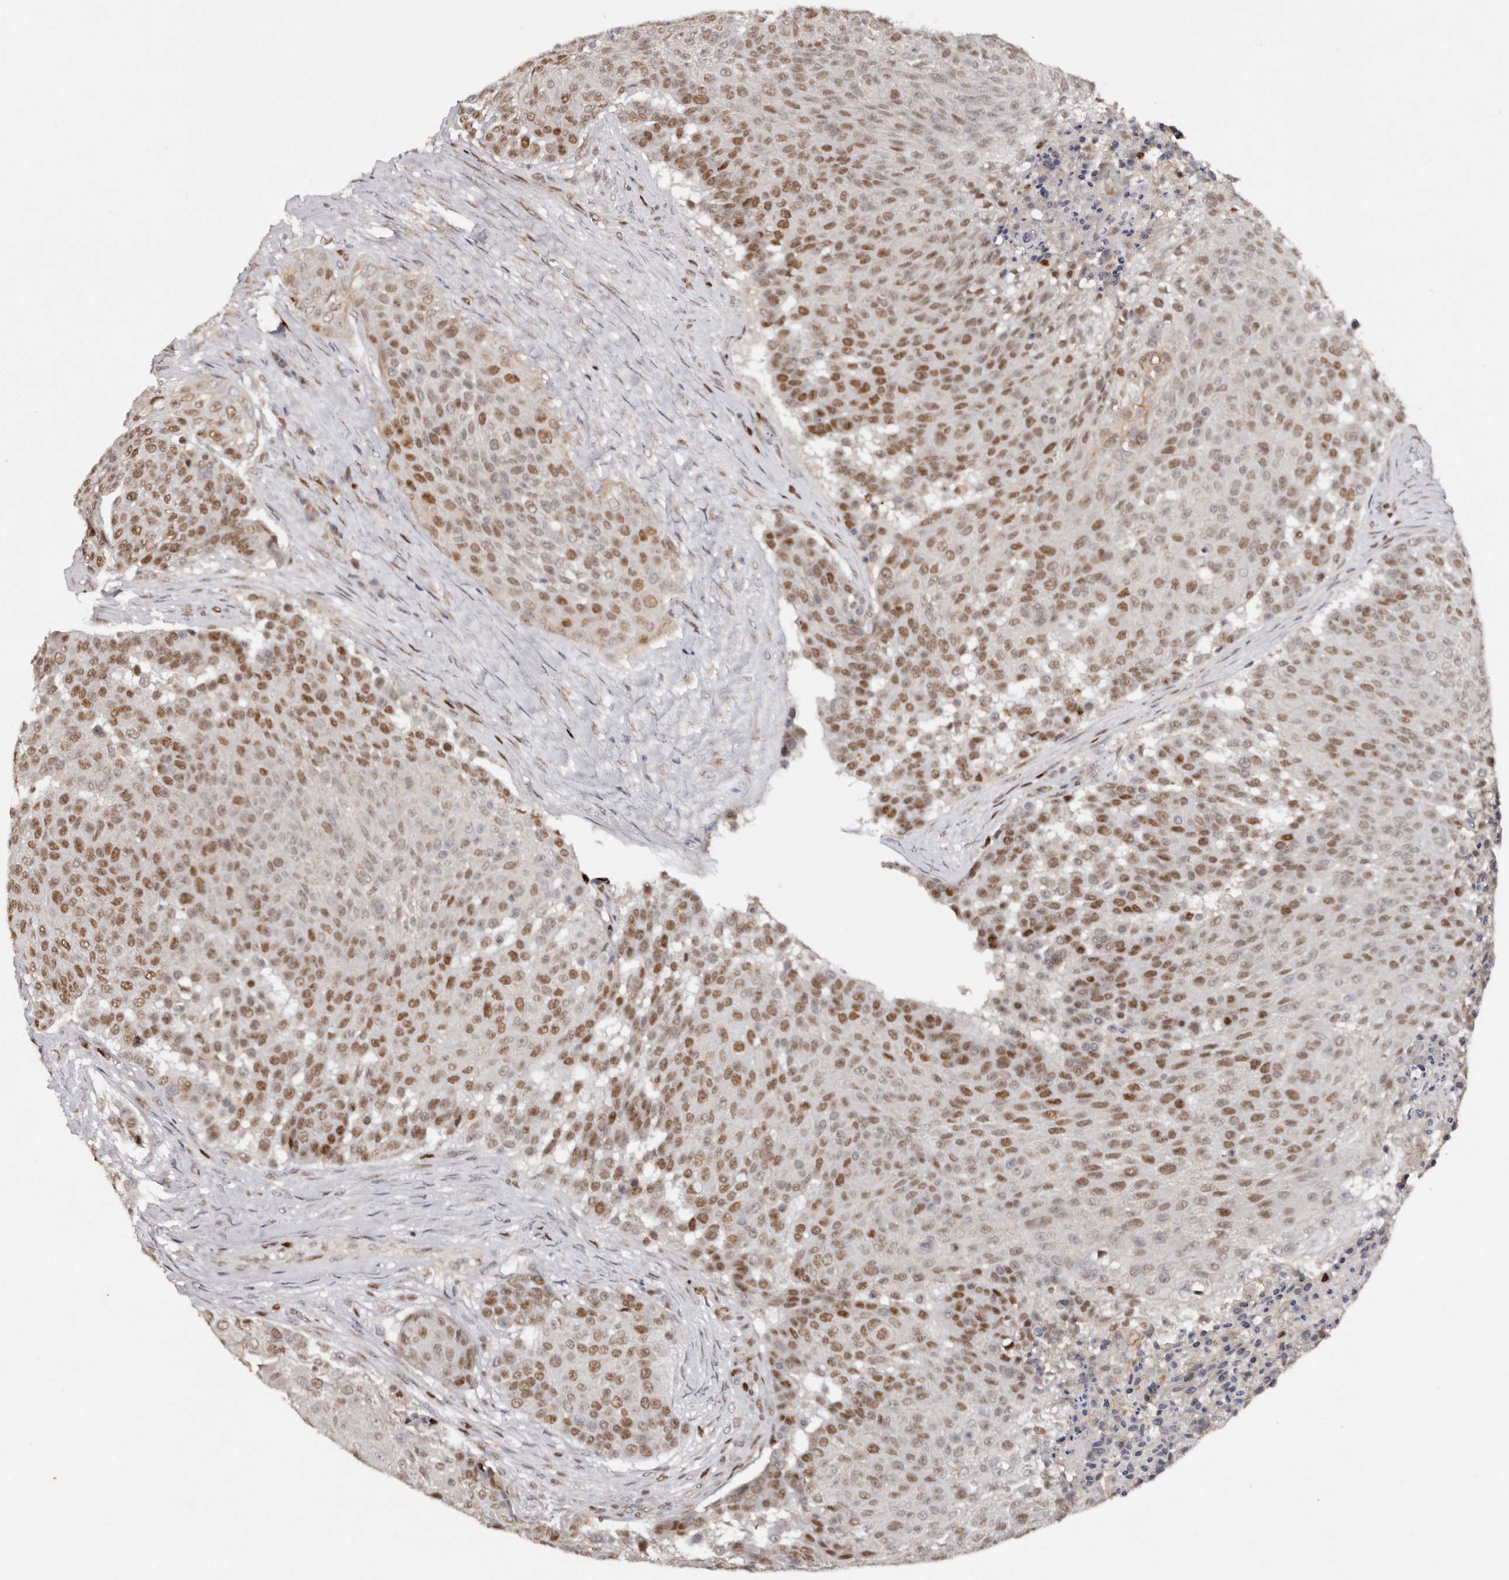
{"staining": {"intensity": "moderate", "quantity": ">75%", "location": "nuclear"}, "tissue": "urothelial cancer", "cell_type": "Tumor cells", "image_type": "cancer", "snomed": [{"axis": "morphology", "description": "Urothelial carcinoma, High grade"}, {"axis": "topography", "description": "Urinary bladder"}], "caption": "A micrograph of human urothelial carcinoma (high-grade) stained for a protein reveals moderate nuclear brown staining in tumor cells.", "gene": "KLF7", "patient": {"sex": "female", "age": 63}}